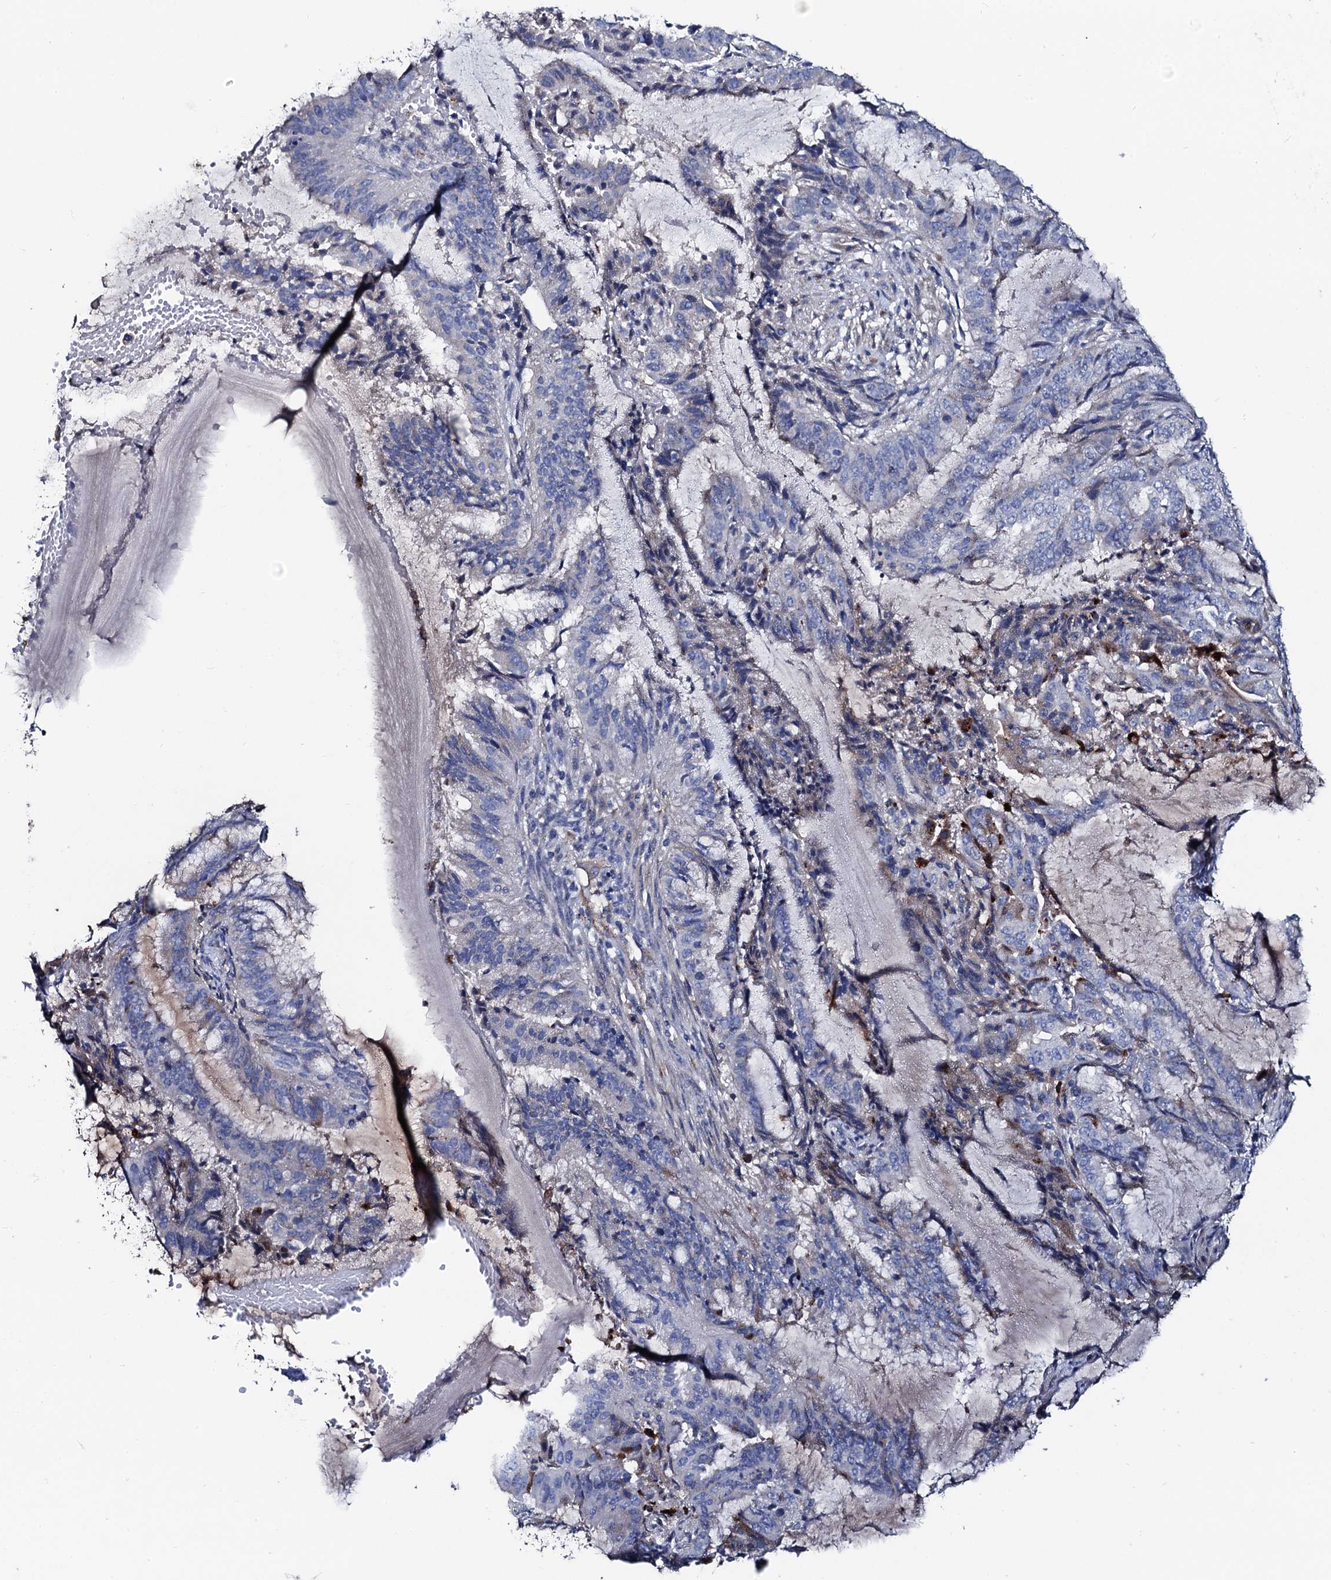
{"staining": {"intensity": "negative", "quantity": "none", "location": "none"}, "tissue": "endometrial cancer", "cell_type": "Tumor cells", "image_type": "cancer", "snomed": [{"axis": "morphology", "description": "Adenocarcinoma, NOS"}, {"axis": "topography", "description": "Endometrium"}], "caption": "Endometrial cancer (adenocarcinoma) was stained to show a protein in brown. There is no significant staining in tumor cells. (Stains: DAB immunohistochemistry with hematoxylin counter stain, Microscopy: brightfield microscopy at high magnification).", "gene": "FREM3", "patient": {"sex": "female", "age": 51}}